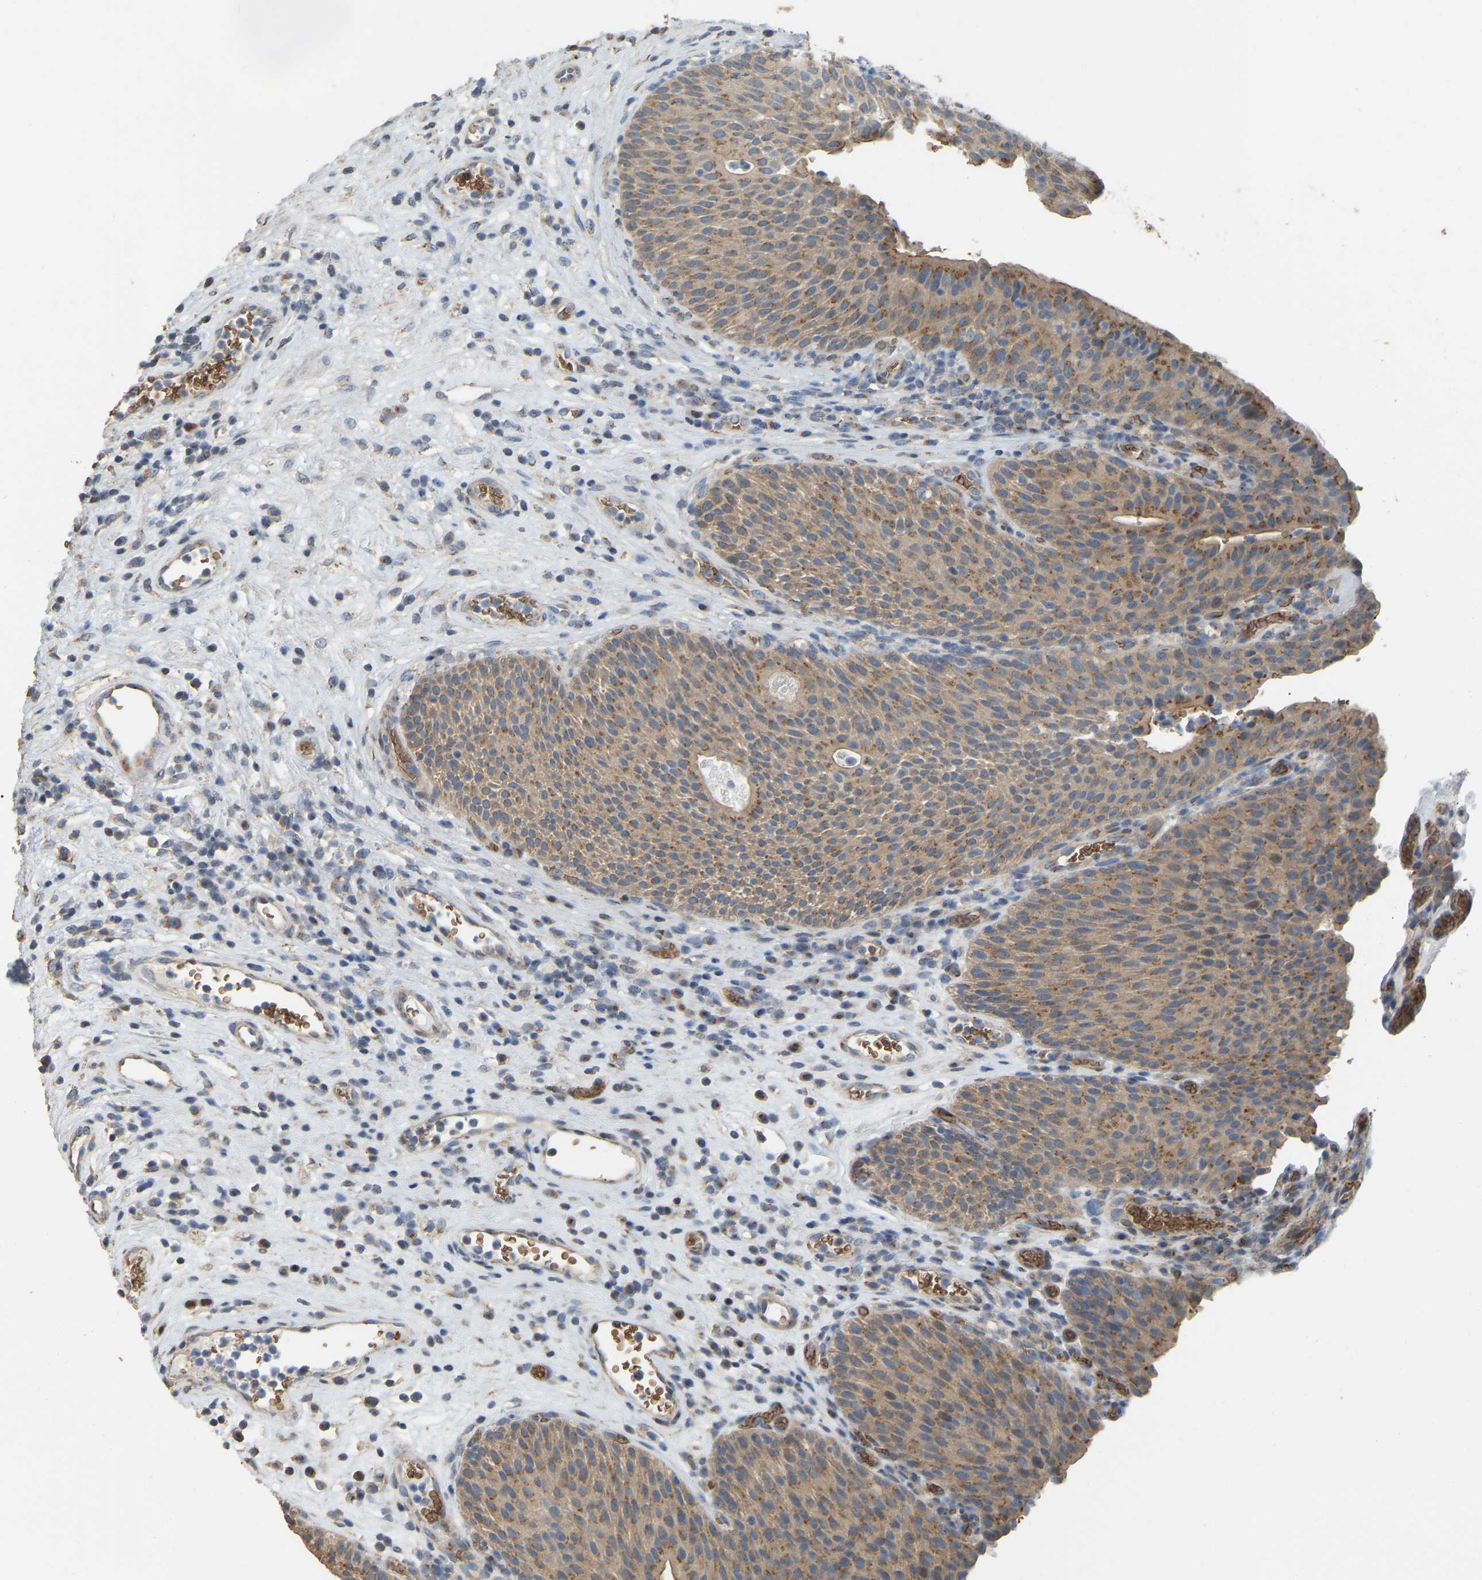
{"staining": {"intensity": "moderate", "quantity": ">75%", "location": "cytoplasmic/membranous"}, "tissue": "urothelial cancer", "cell_type": "Tumor cells", "image_type": "cancer", "snomed": [{"axis": "morphology", "description": "Urothelial carcinoma, High grade"}, {"axis": "topography", "description": "Urinary bladder"}], "caption": "Brown immunohistochemical staining in urothelial cancer exhibits moderate cytoplasmic/membranous expression in about >75% of tumor cells.", "gene": "CFAP298", "patient": {"sex": "male", "age": 74}}